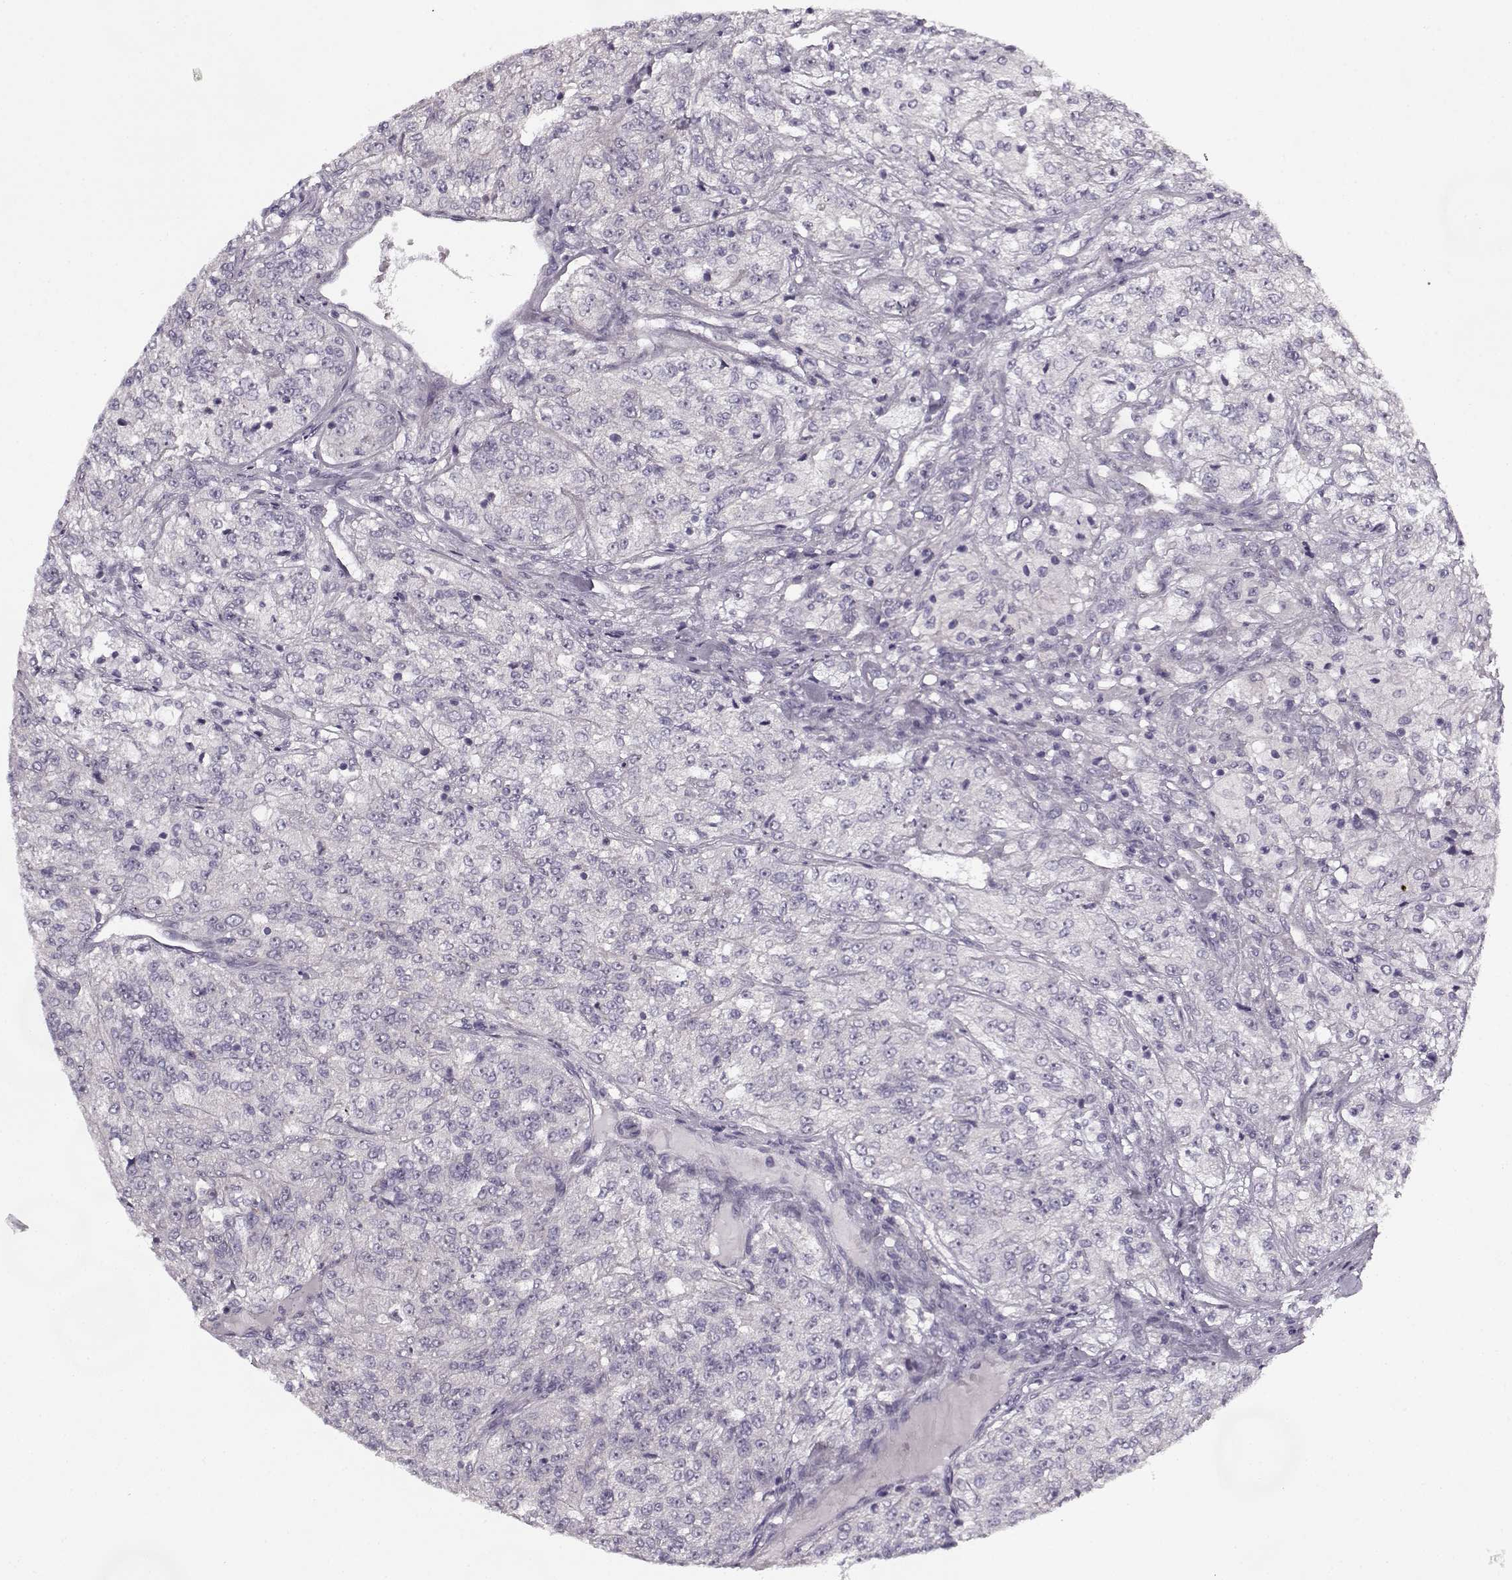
{"staining": {"intensity": "negative", "quantity": "none", "location": "none"}, "tissue": "renal cancer", "cell_type": "Tumor cells", "image_type": "cancer", "snomed": [{"axis": "morphology", "description": "Adenocarcinoma, NOS"}, {"axis": "topography", "description": "Kidney"}], "caption": "IHC of adenocarcinoma (renal) demonstrates no staining in tumor cells. Brightfield microscopy of immunohistochemistry stained with DAB (3,3'-diaminobenzidine) (brown) and hematoxylin (blue), captured at high magnification.", "gene": "PNMT", "patient": {"sex": "female", "age": 63}}